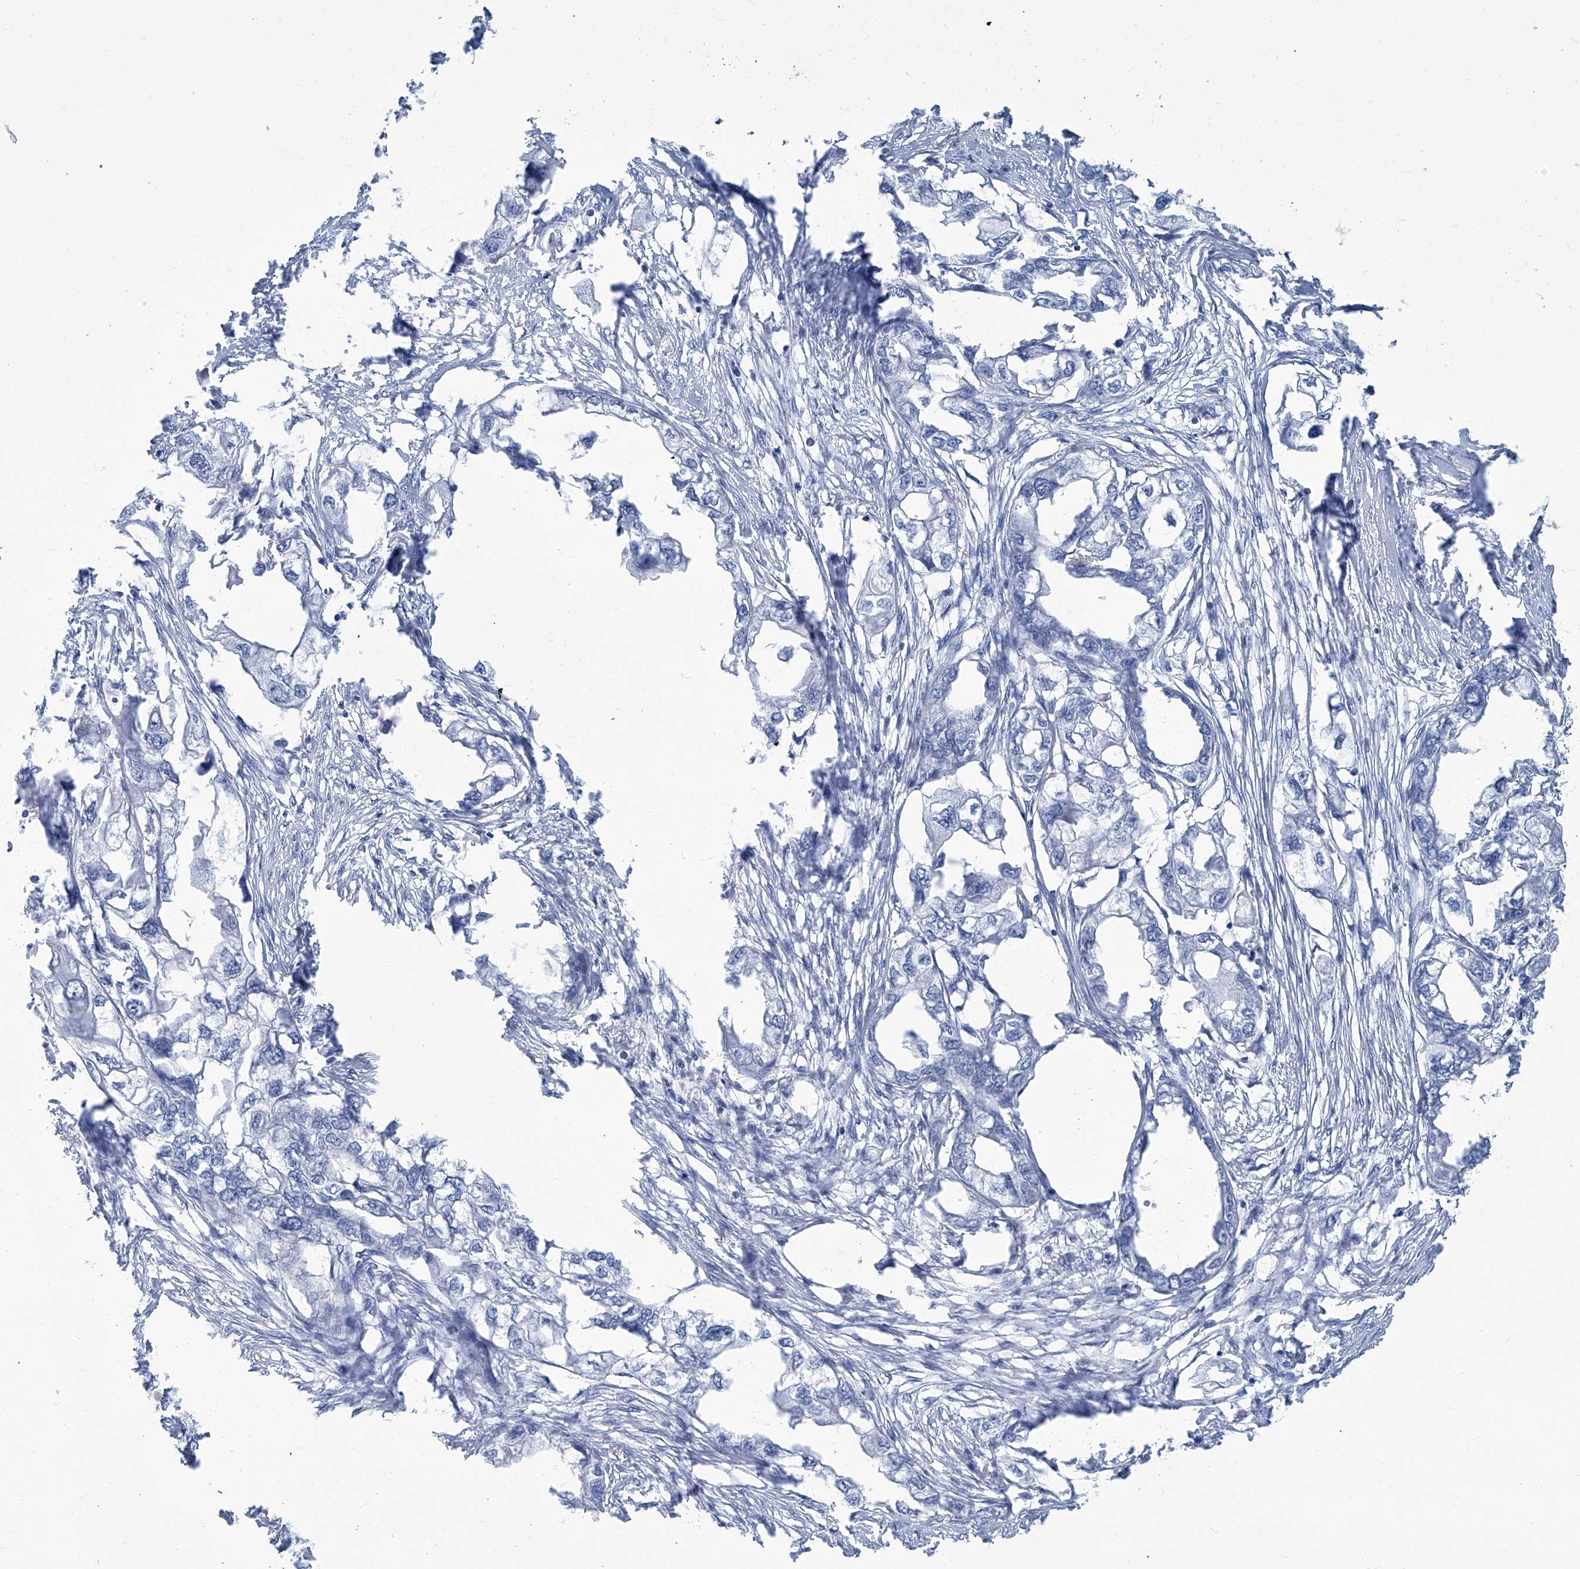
{"staining": {"intensity": "negative", "quantity": "none", "location": "none"}, "tissue": "endometrial cancer", "cell_type": "Tumor cells", "image_type": "cancer", "snomed": [{"axis": "morphology", "description": "Adenocarcinoma, NOS"}, {"axis": "morphology", "description": "Adenocarcinoma, metastatic, NOS"}, {"axis": "topography", "description": "Adipose tissue"}, {"axis": "topography", "description": "Endometrium"}], "caption": "Tumor cells are negative for brown protein staining in endometrial cancer.", "gene": "PFKL", "patient": {"sex": "female", "age": 67}}